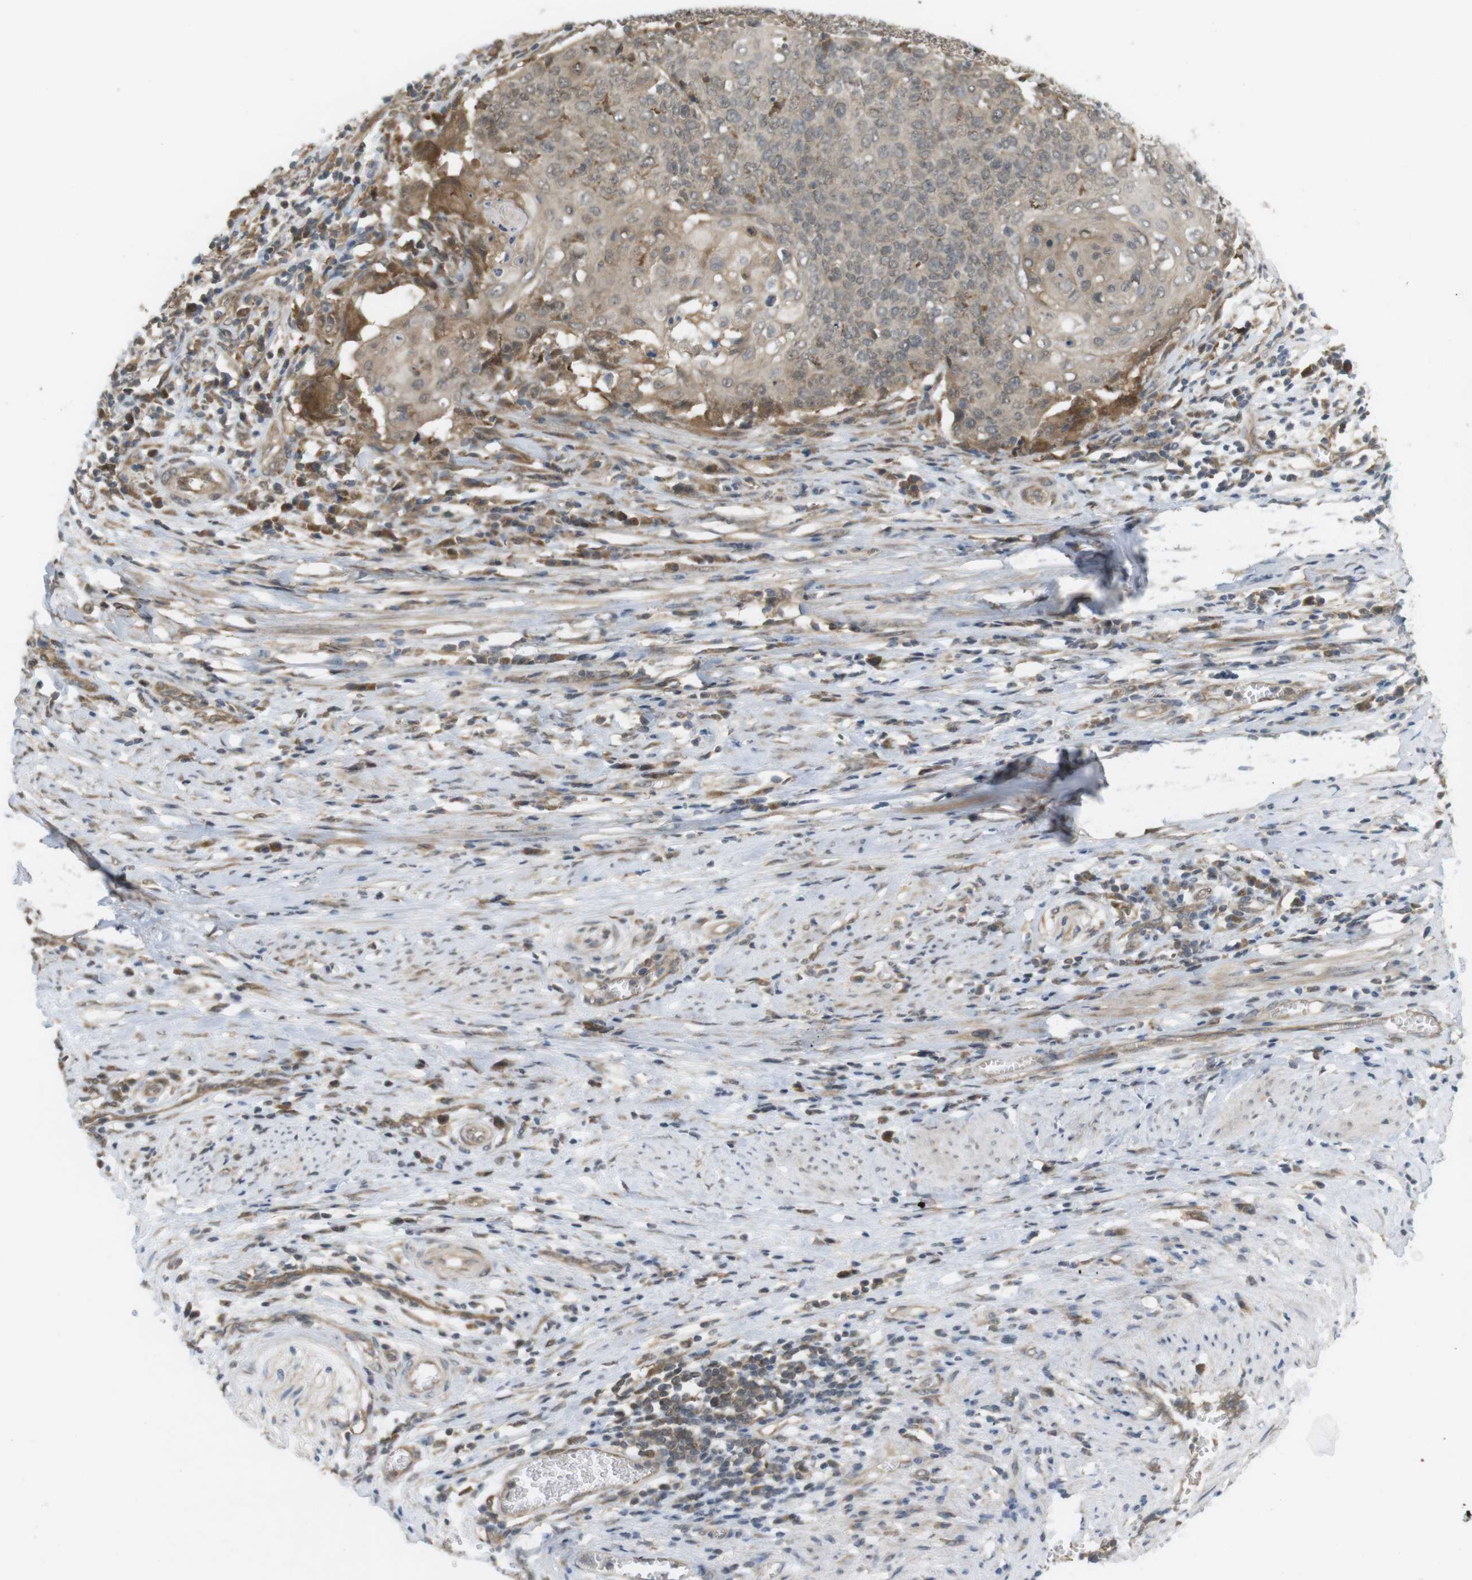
{"staining": {"intensity": "weak", "quantity": ">75%", "location": "cytoplasmic/membranous"}, "tissue": "cervical cancer", "cell_type": "Tumor cells", "image_type": "cancer", "snomed": [{"axis": "morphology", "description": "Squamous cell carcinoma, NOS"}, {"axis": "topography", "description": "Cervix"}], "caption": "Weak cytoplasmic/membranous protein staining is appreciated in about >75% of tumor cells in cervical squamous cell carcinoma.", "gene": "RNF130", "patient": {"sex": "female", "age": 39}}